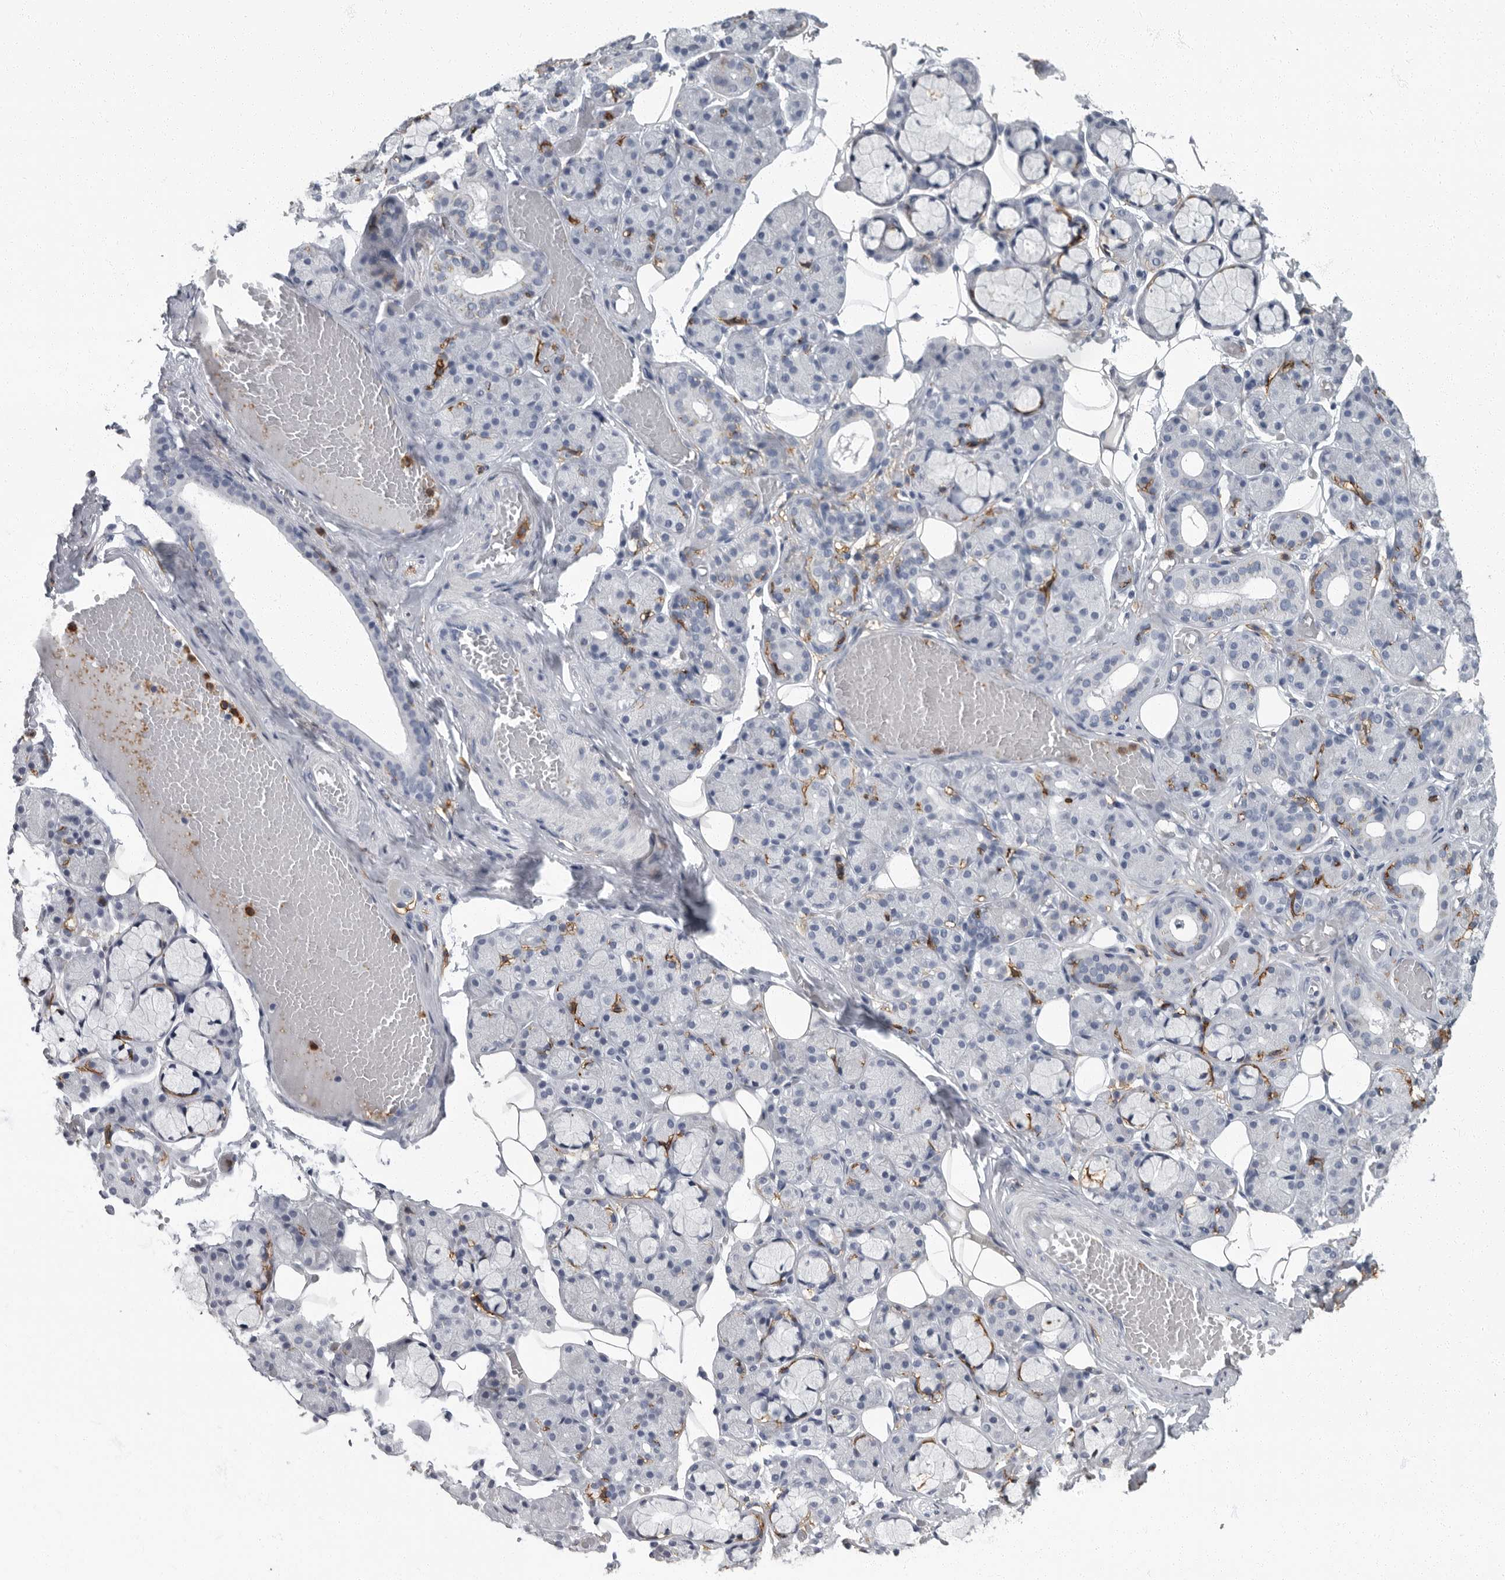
{"staining": {"intensity": "negative", "quantity": "none", "location": "none"}, "tissue": "salivary gland", "cell_type": "Glandular cells", "image_type": "normal", "snomed": [{"axis": "morphology", "description": "Normal tissue, NOS"}, {"axis": "topography", "description": "Salivary gland"}], "caption": "This is a micrograph of immunohistochemistry staining of benign salivary gland, which shows no staining in glandular cells.", "gene": "FCER1G", "patient": {"sex": "male", "age": 63}}